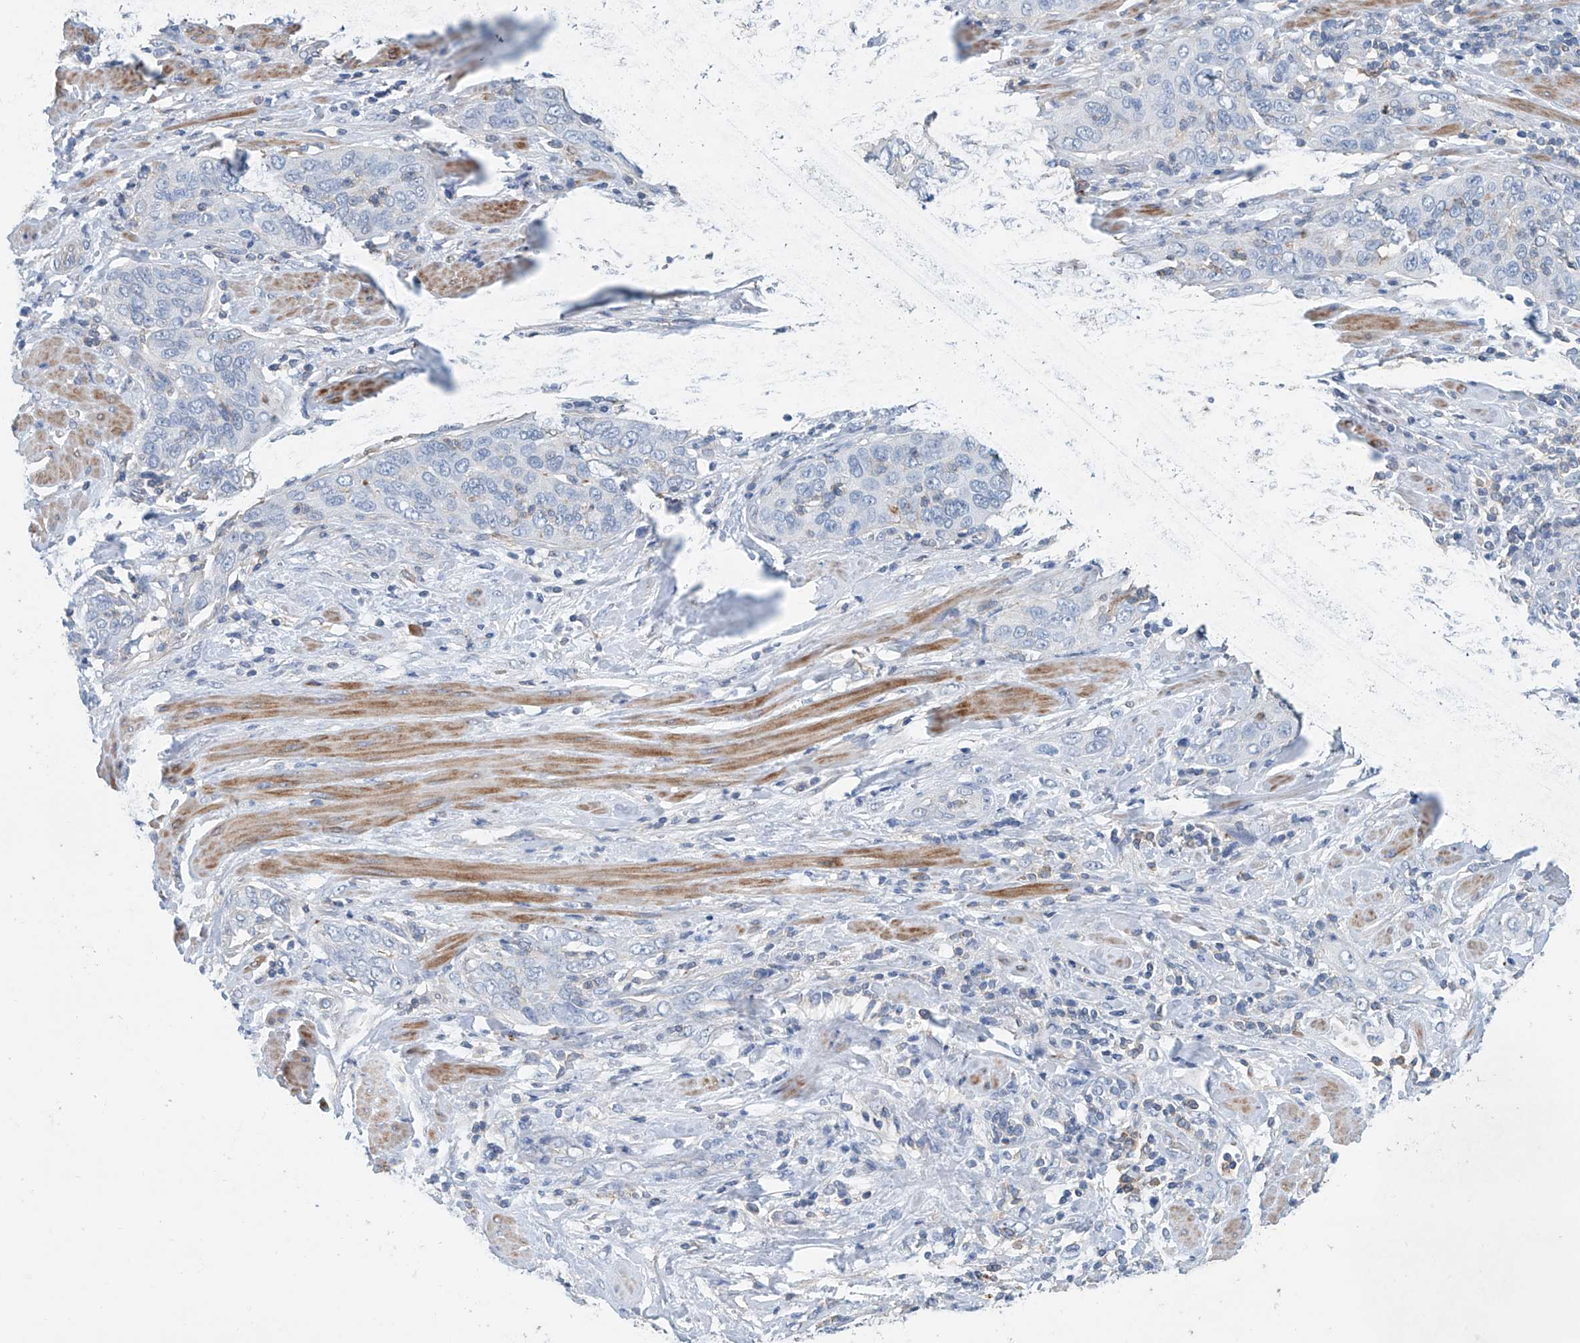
{"staining": {"intensity": "negative", "quantity": "none", "location": "none"}, "tissue": "cervical cancer", "cell_type": "Tumor cells", "image_type": "cancer", "snomed": [{"axis": "morphology", "description": "Squamous cell carcinoma, NOS"}, {"axis": "topography", "description": "Cervix"}], "caption": "This image is of squamous cell carcinoma (cervical) stained with immunohistochemistry (IHC) to label a protein in brown with the nuclei are counter-stained blue. There is no positivity in tumor cells. (DAB (3,3'-diaminobenzidine) immunohistochemistry (IHC) visualized using brightfield microscopy, high magnification).", "gene": "ANKRD34A", "patient": {"sex": "female", "age": 60}}